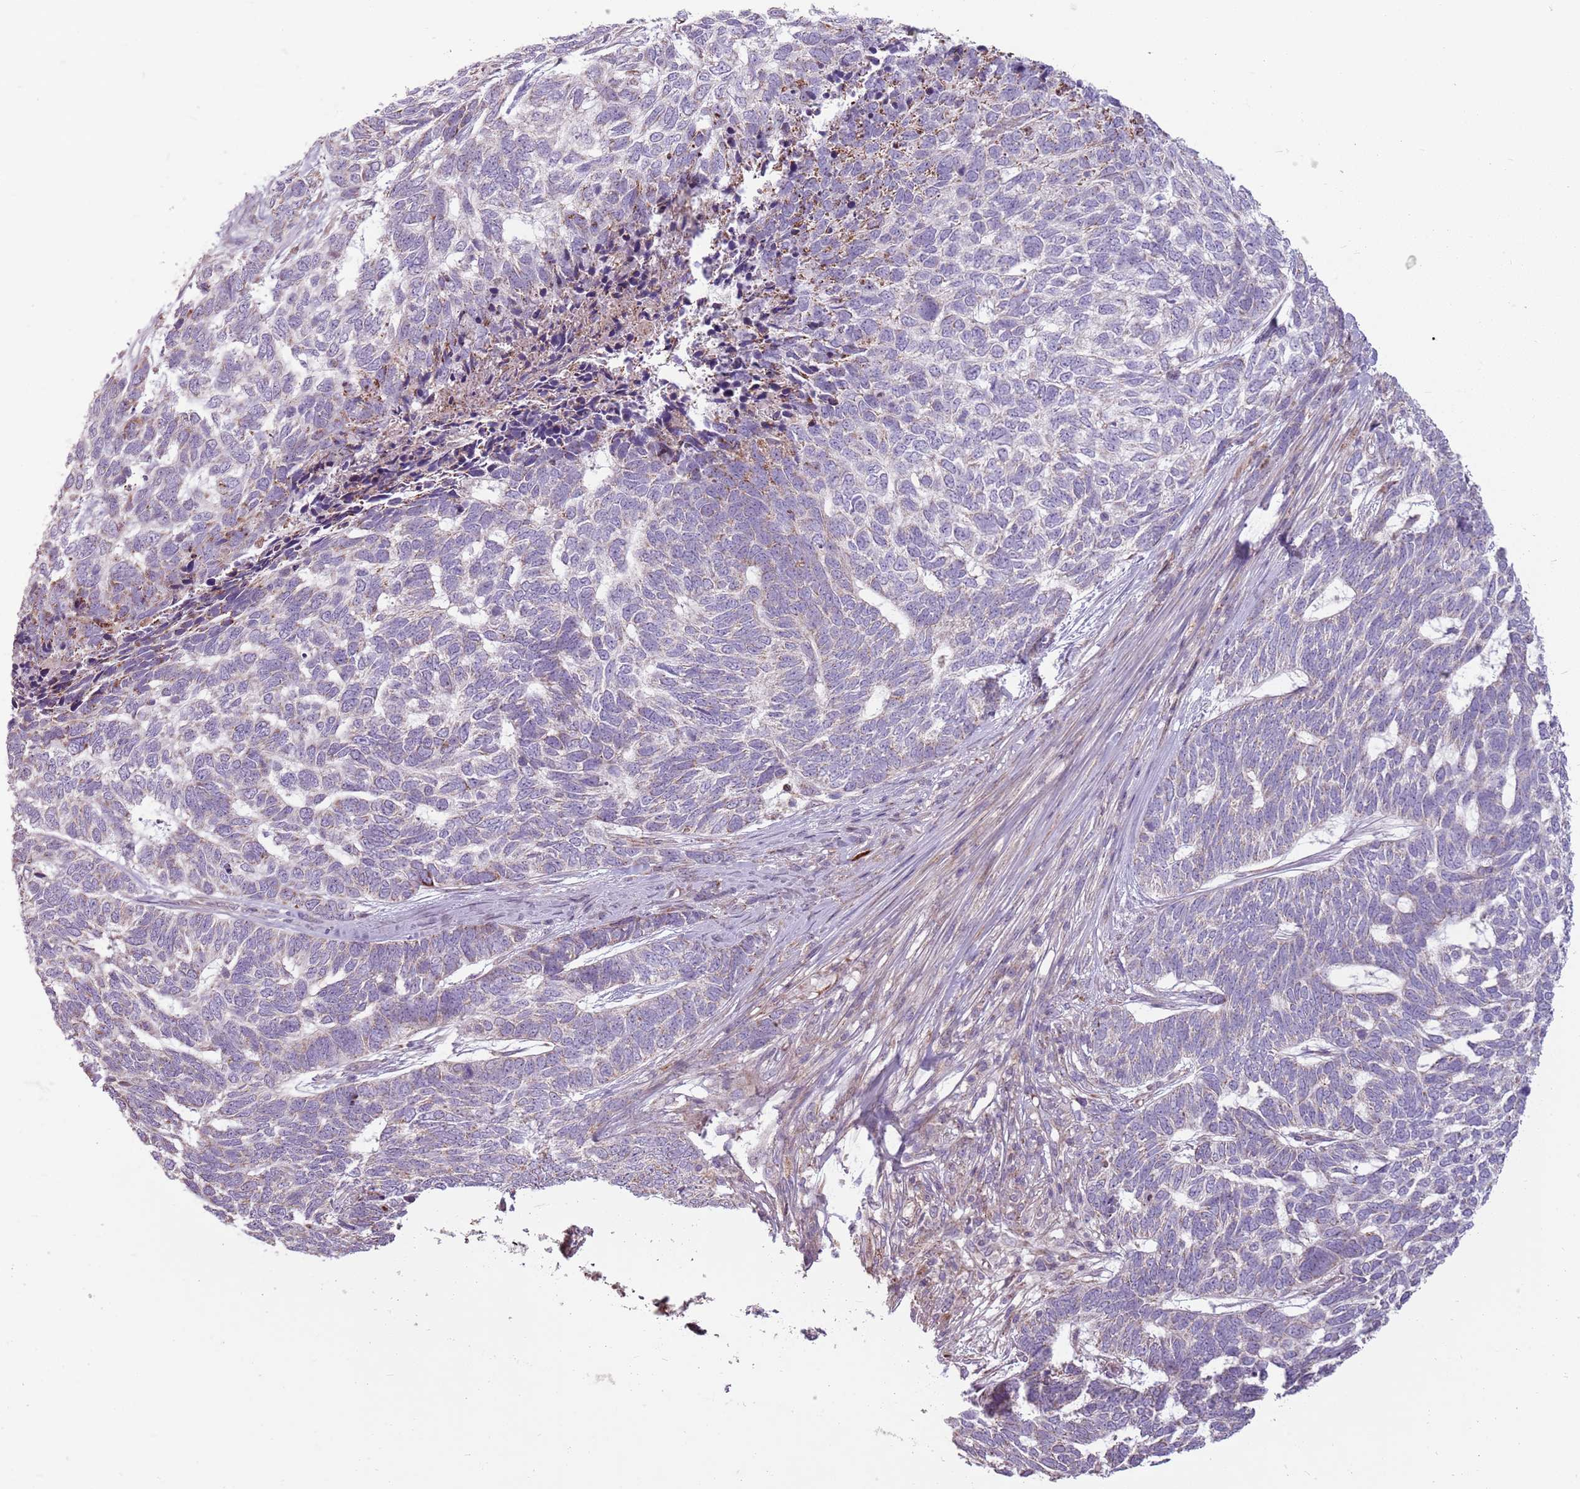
{"staining": {"intensity": "weak", "quantity": "<25%", "location": "cytoplasmic/membranous"}, "tissue": "skin cancer", "cell_type": "Tumor cells", "image_type": "cancer", "snomed": [{"axis": "morphology", "description": "Basal cell carcinoma"}, {"axis": "topography", "description": "Skin"}], "caption": "DAB (3,3'-diaminobenzidine) immunohistochemical staining of human skin basal cell carcinoma shows no significant expression in tumor cells.", "gene": "ZNF530", "patient": {"sex": "female", "age": 65}}